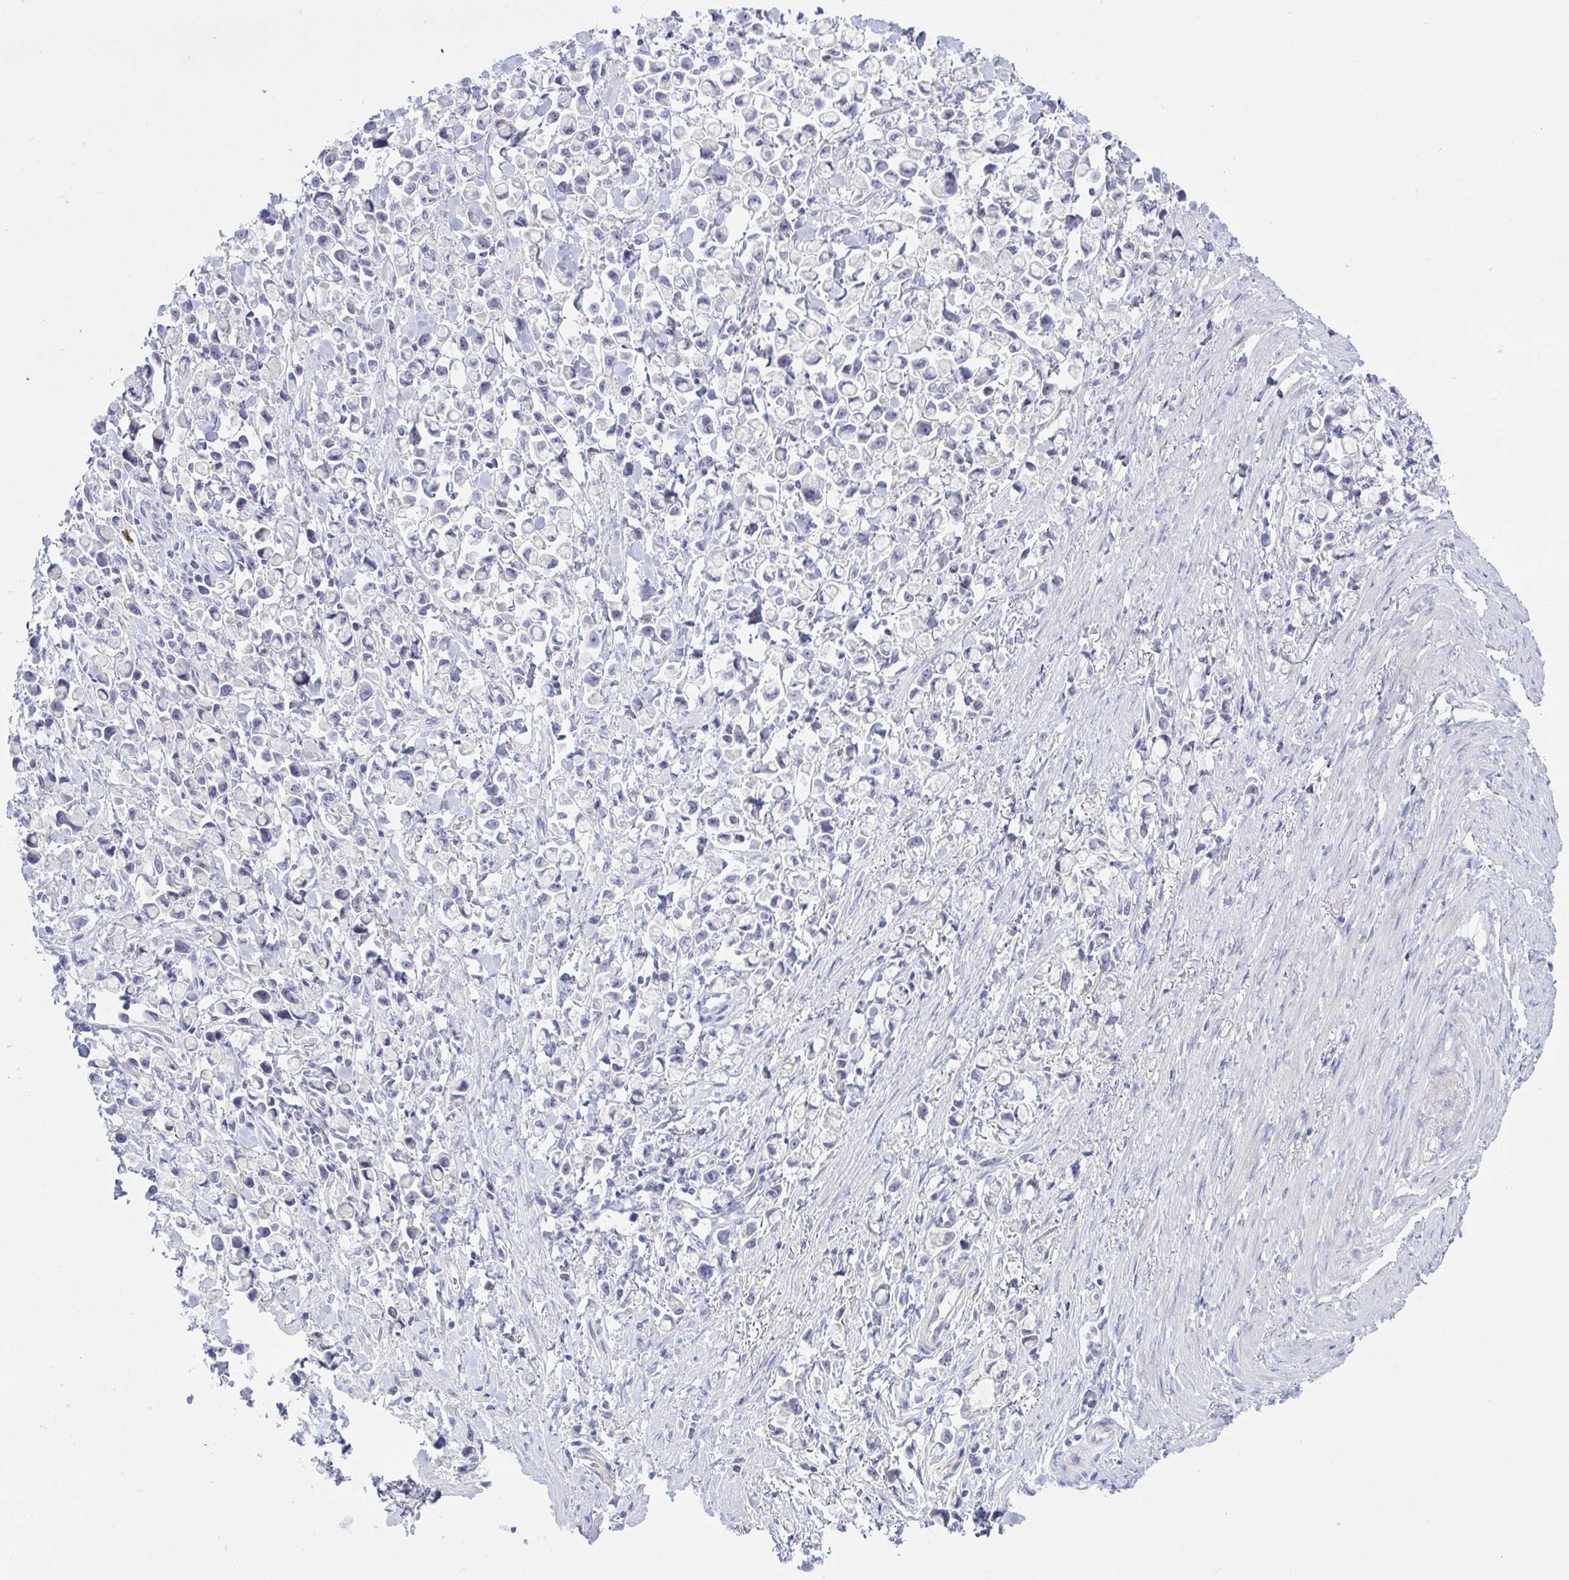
{"staining": {"intensity": "negative", "quantity": "none", "location": "none"}, "tissue": "stomach cancer", "cell_type": "Tumor cells", "image_type": "cancer", "snomed": [{"axis": "morphology", "description": "Adenocarcinoma, NOS"}, {"axis": "topography", "description": "Stomach"}], "caption": "Stomach adenocarcinoma was stained to show a protein in brown. There is no significant expression in tumor cells.", "gene": "NAA30", "patient": {"sex": "female", "age": 81}}